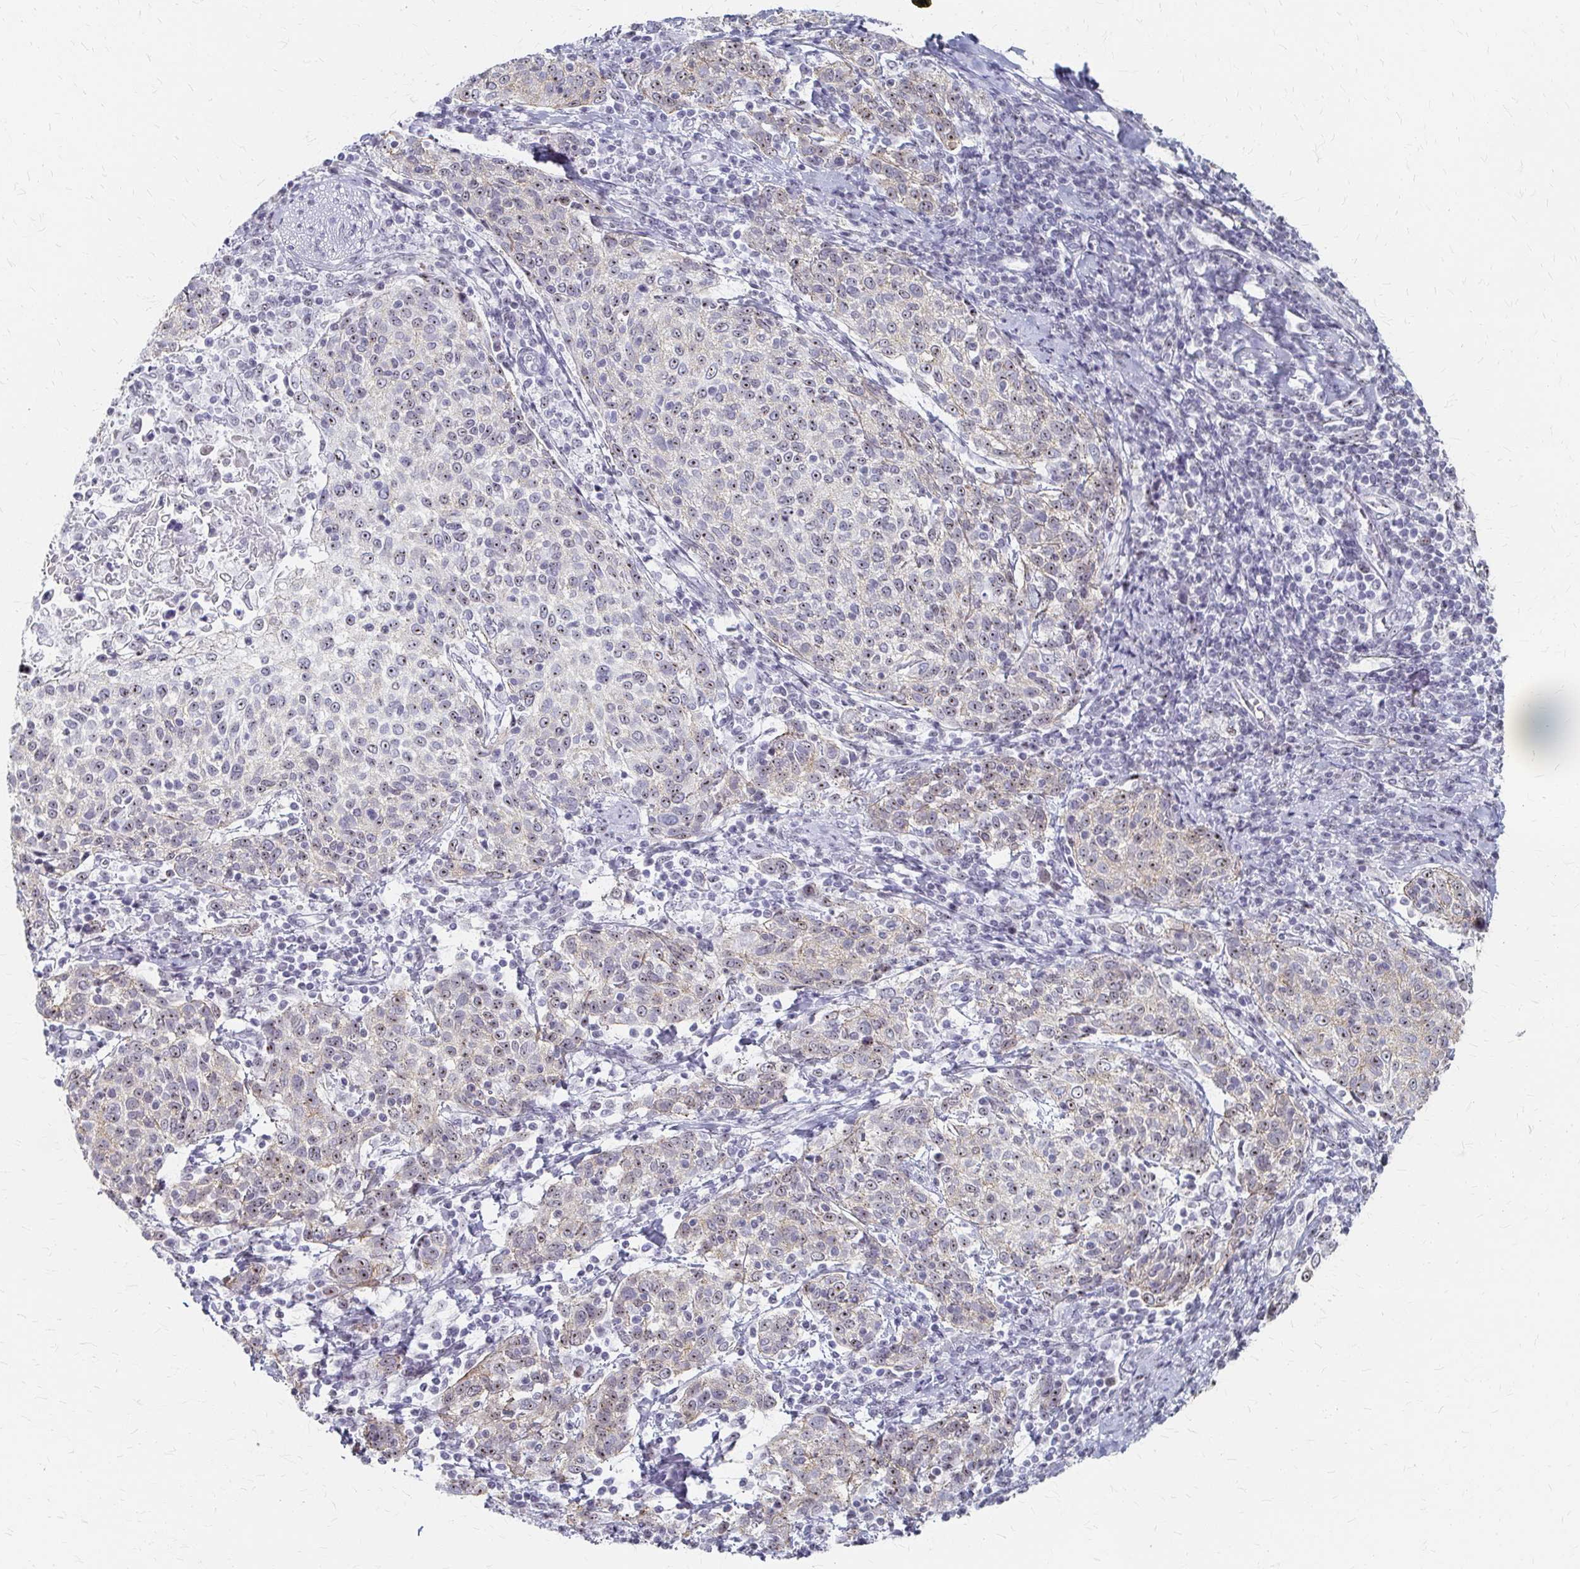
{"staining": {"intensity": "weak", "quantity": "25%-75%", "location": "cytoplasmic/membranous,nuclear"}, "tissue": "cervical cancer", "cell_type": "Tumor cells", "image_type": "cancer", "snomed": [{"axis": "morphology", "description": "Squamous cell carcinoma, NOS"}, {"axis": "topography", "description": "Cervix"}], "caption": "A brown stain shows weak cytoplasmic/membranous and nuclear expression of a protein in squamous cell carcinoma (cervical) tumor cells.", "gene": "PES1", "patient": {"sex": "female", "age": 61}}